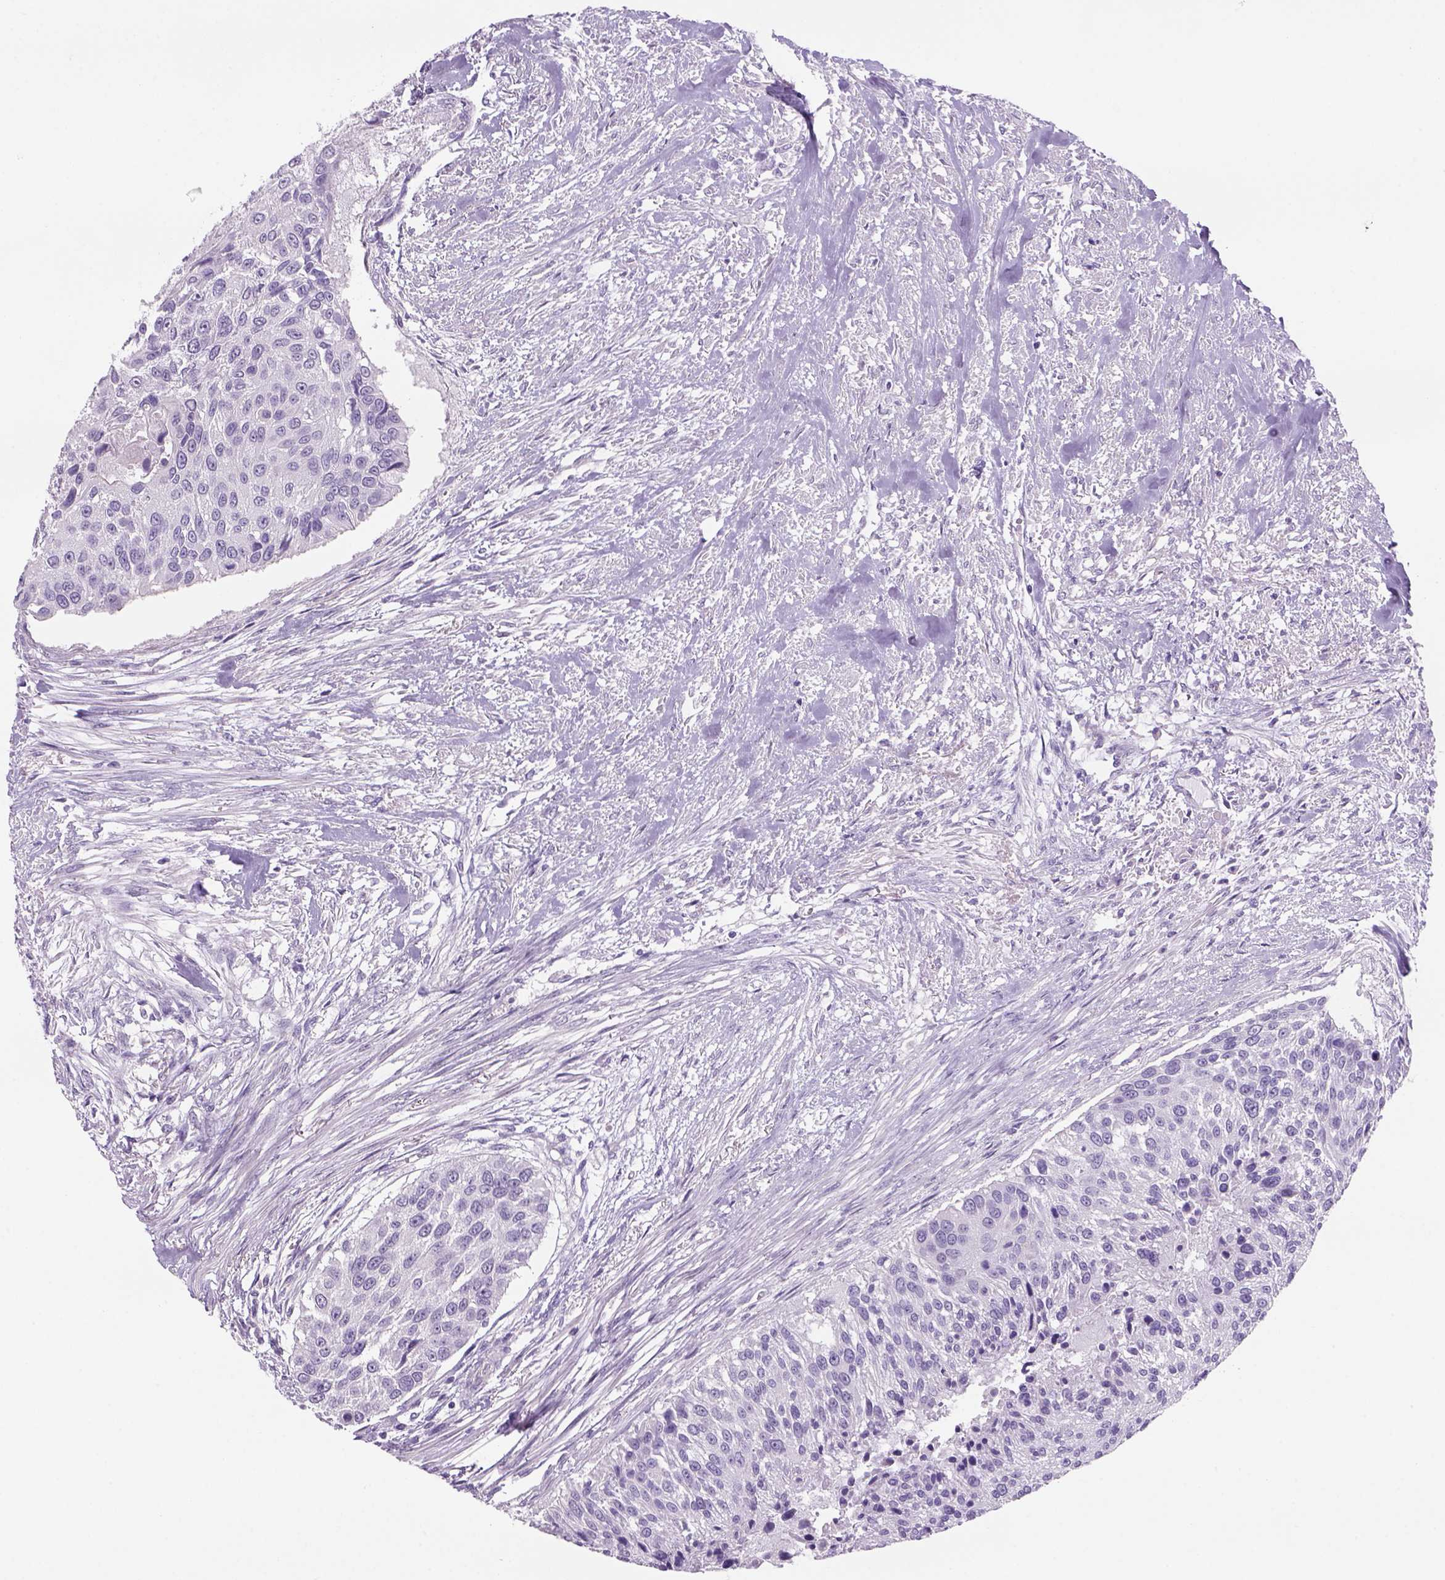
{"staining": {"intensity": "negative", "quantity": "none", "location": "none"}, "tissue": "urothelial cancer", "cell_type": "Tumor cells", "image_type": "cancer", "snomed": [{"axis": "morphology", "description": "Urothelial carcinoma, NOS"}, {"axis": "topography", "description": "Urinary bladder"}], "caption": "Tumor cells show no significant protein staining in transitional cell carcinoma. (Brightfield microscopy of DAB (3,3'-diaminobenzidine) immunohistochemistry (IHC) at high magnification).", "gene": "TENM4", "patient": {"sex": "male", "age": 55}}